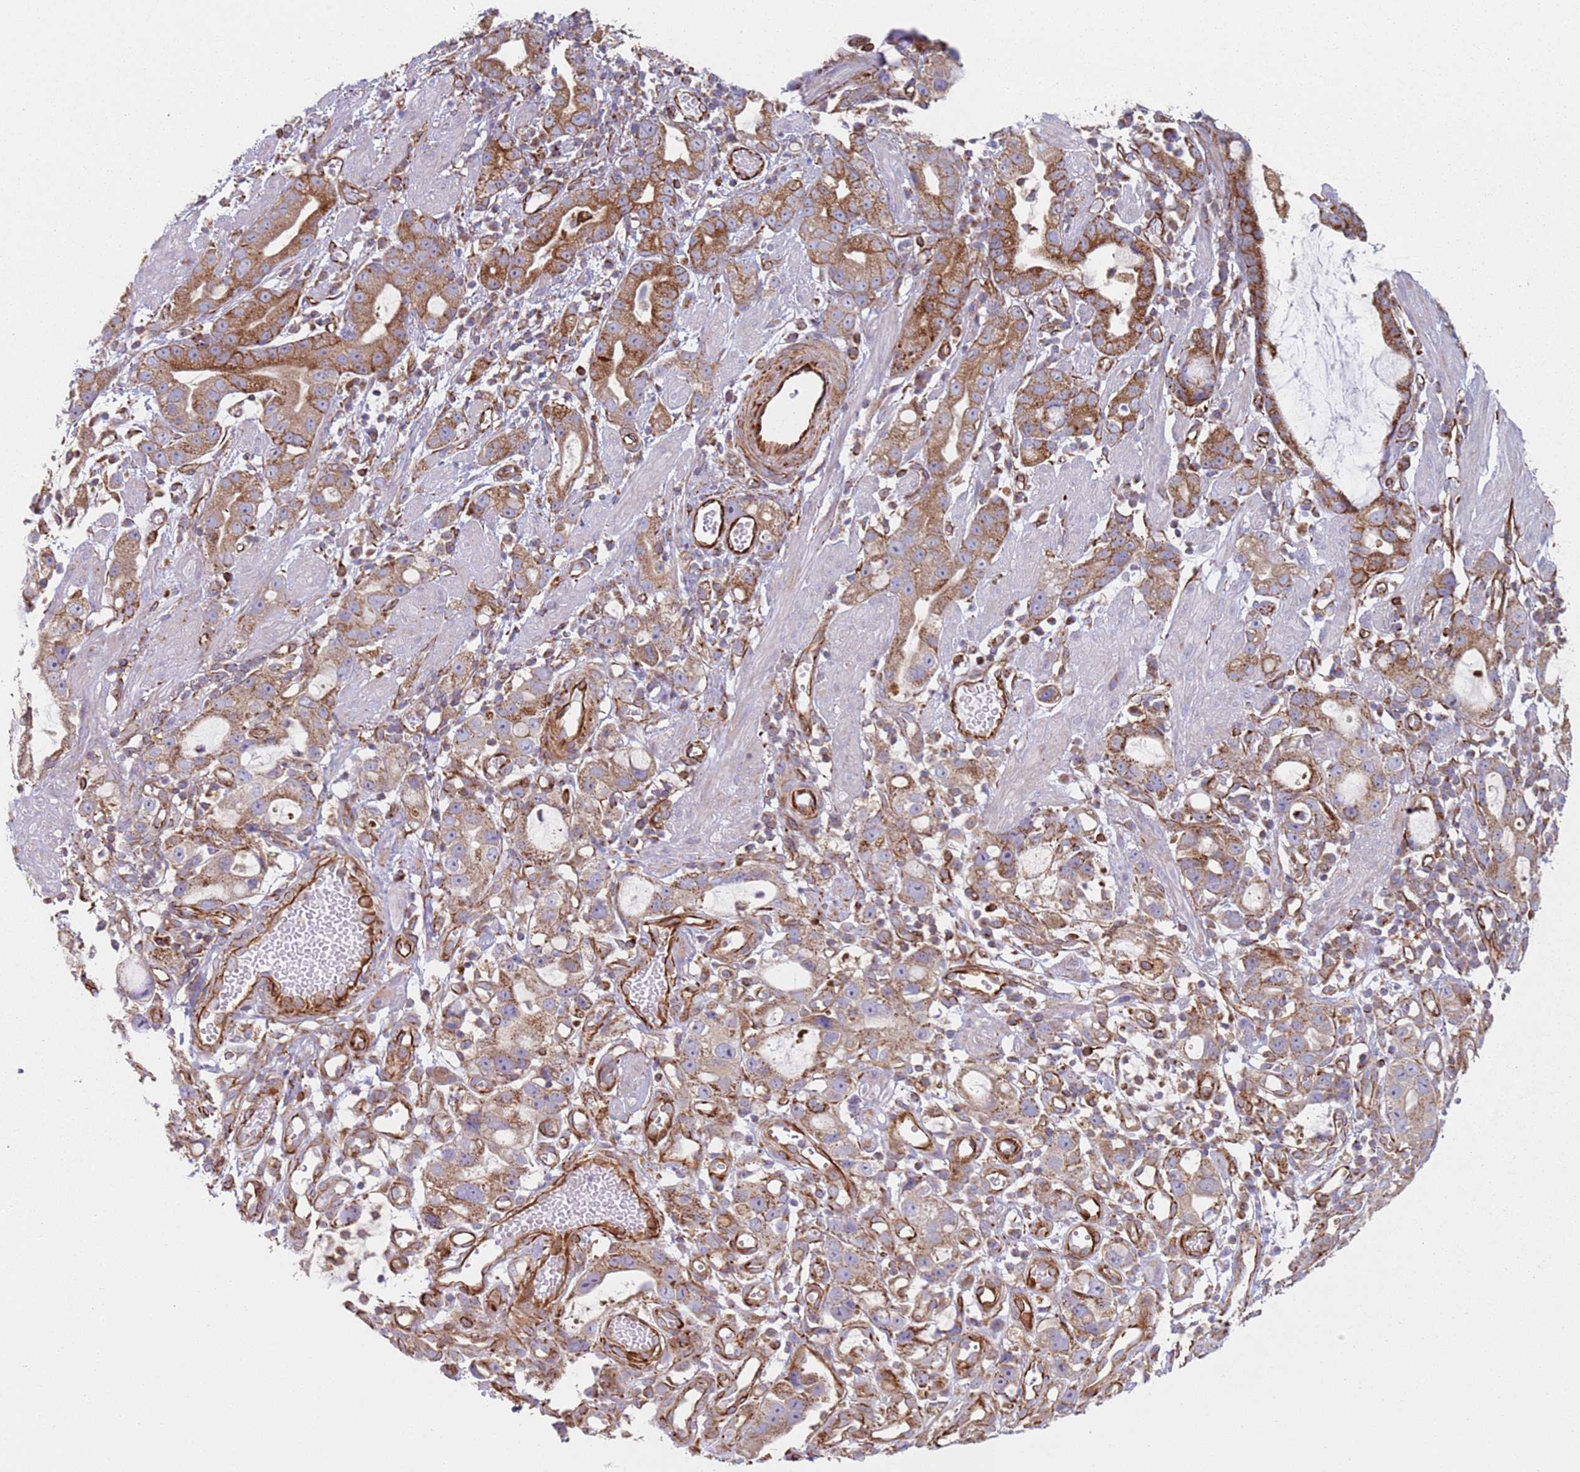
{"staining": {"intensity": "moderate", "quantity": ">75%", "location": "cytoplasmic/membranous"}, "tissue": "stomach cancer", "cell_type": "Tumor cells", "image_type": "cancer", "snomed": [{"axis": "morphology", "description": "Adenocarcinoma, NOS"}, {"axis": "topography", "description": "Stomach"}], "caption": "A brown stain labels moderate cytoplasmic/membranous positivity of a protein in stomach adenocarcinoma tumor cells. The protein is stained brown, and the nuclei are stained in blue (DAB IHC with brightfield microscopy, high magnification).", "gene": "SNAPIN", "patient": {"sex": "male", "age": 55}}